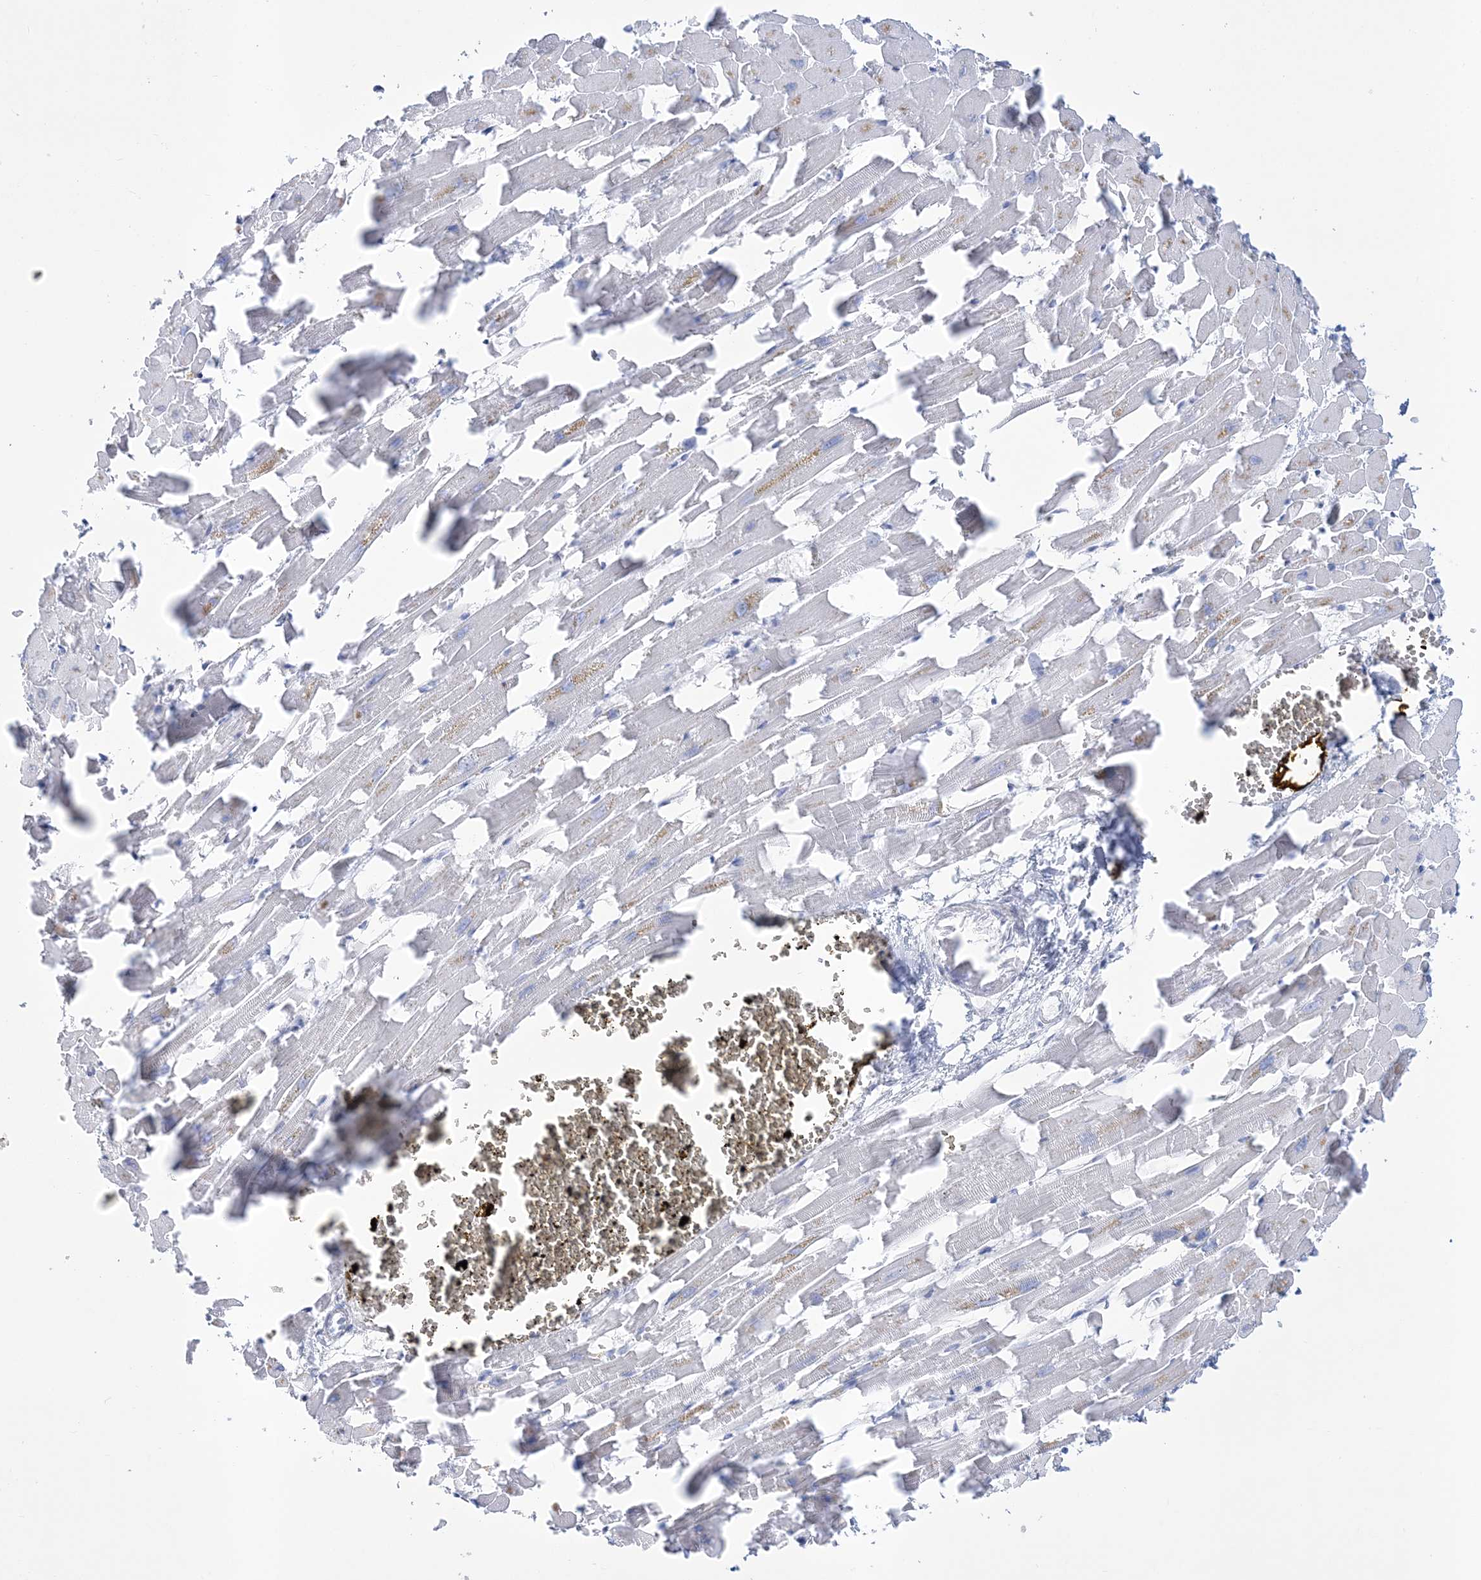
{"staining": {"intensity": "negative", "quantity": "none", "location": "none"}, "tissue": "heart muscle", "cell_type": "Cardiomyocytes", "image_type": "normal", "snomed": [{"axis": "morphology", "description": "Normal tissue, NOS"}, {"axis": "topography", "description": "Heart"}], "caption": "Protein analysis of unremarkable heart muscle demonstrates no significant staining in cardiomyocytes. (Brightfield microscopy of DAB immunohistochemistry at high magnification).", "gene": "RBP2", "patient": {"sex": "female", "age": 64}}